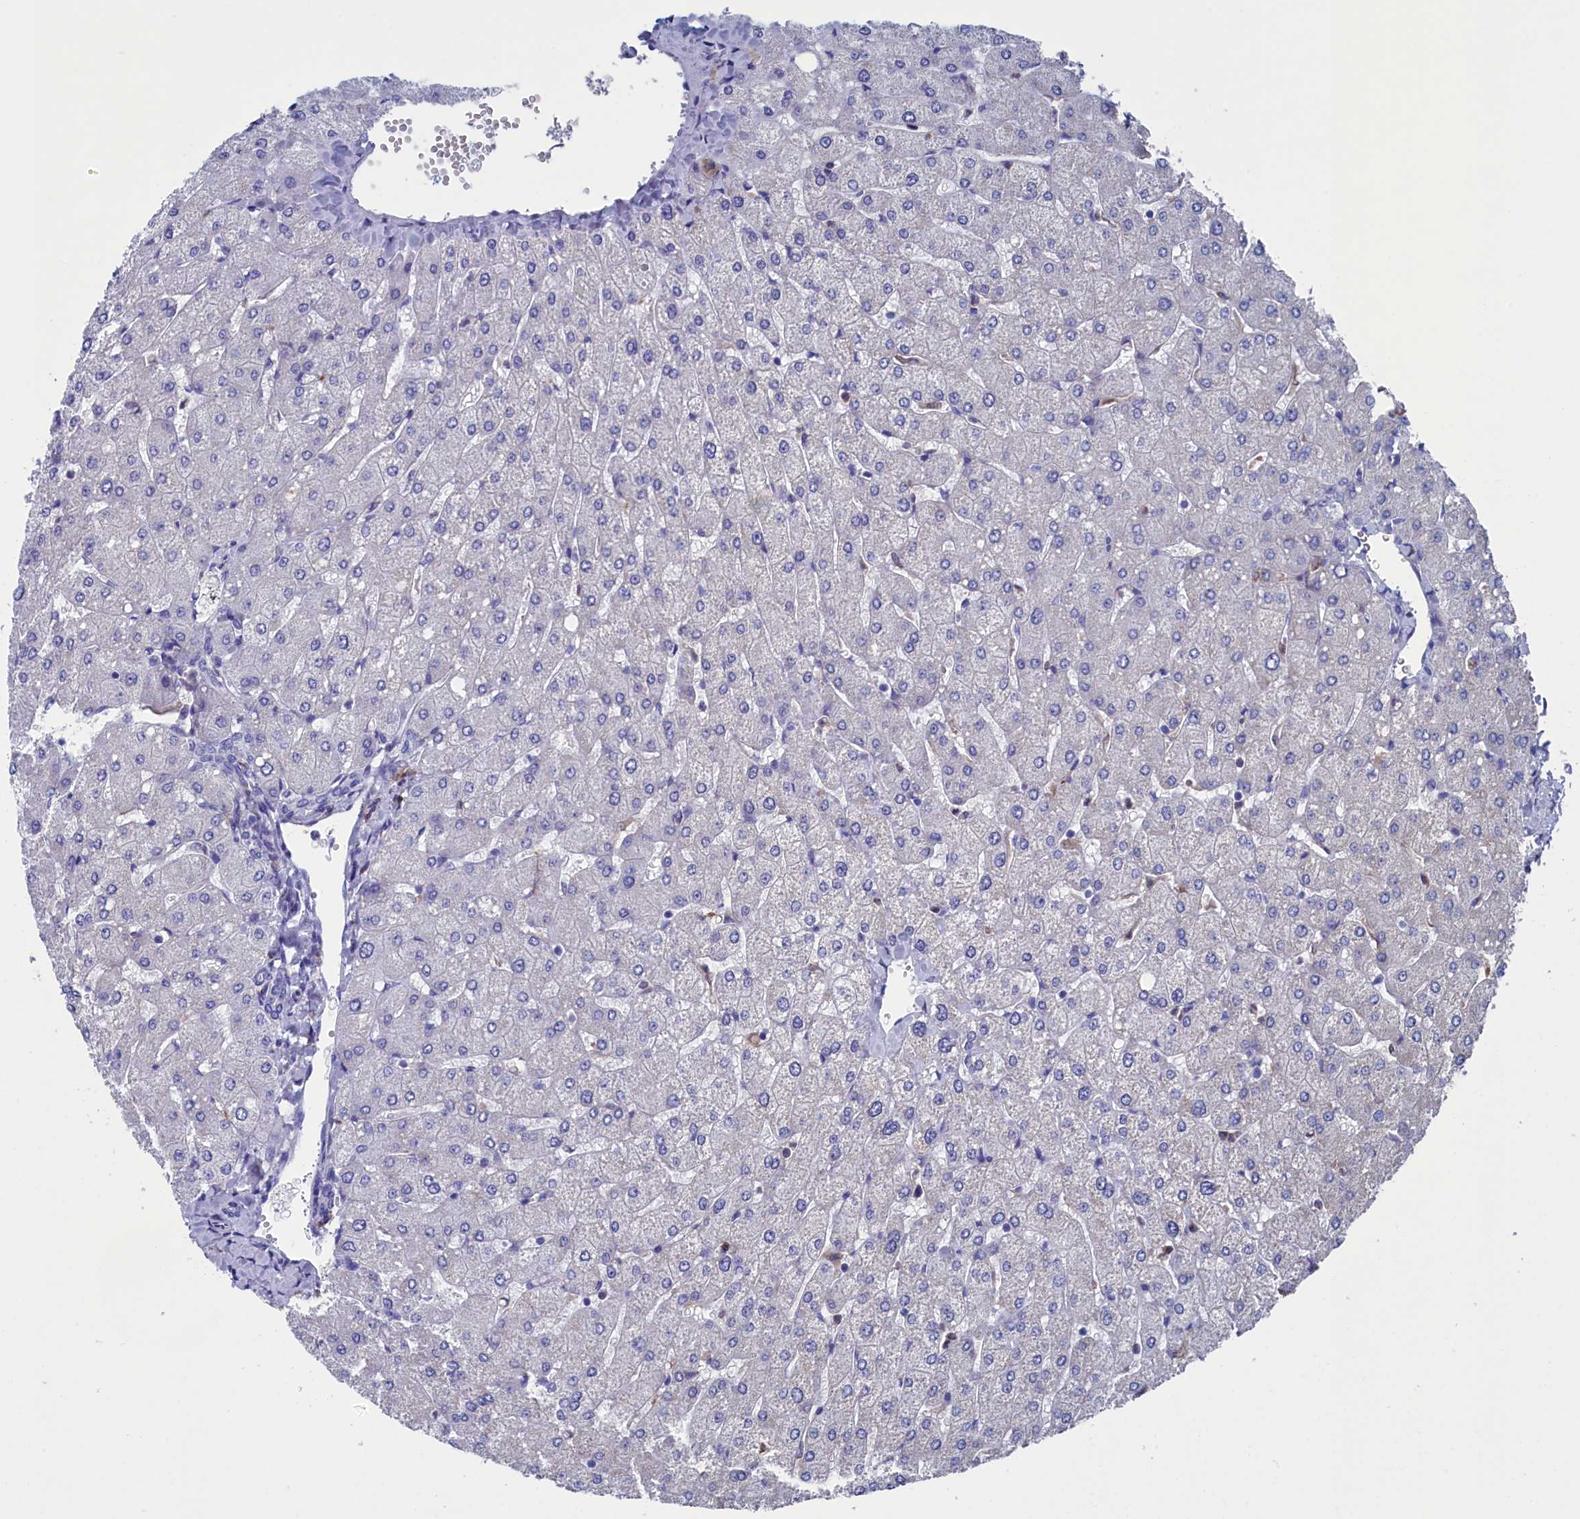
{"staining": {"intensity": "negative", "quantity": "none", "location": "none"}, "tissue": "liver", "cell_type": "Cholangiocytes", "image_type": "normal", "snomed": [{"axis": "morphology", "description": "Normal tissue, NOS"}, {"axis": "topography", "description": "Liver"}], "caption": "Micrograph shows no protein positivity in cholangiocytes of normal liver.", "gene": "TYROBP", "patient": {"sex": "male", "age": 55}}